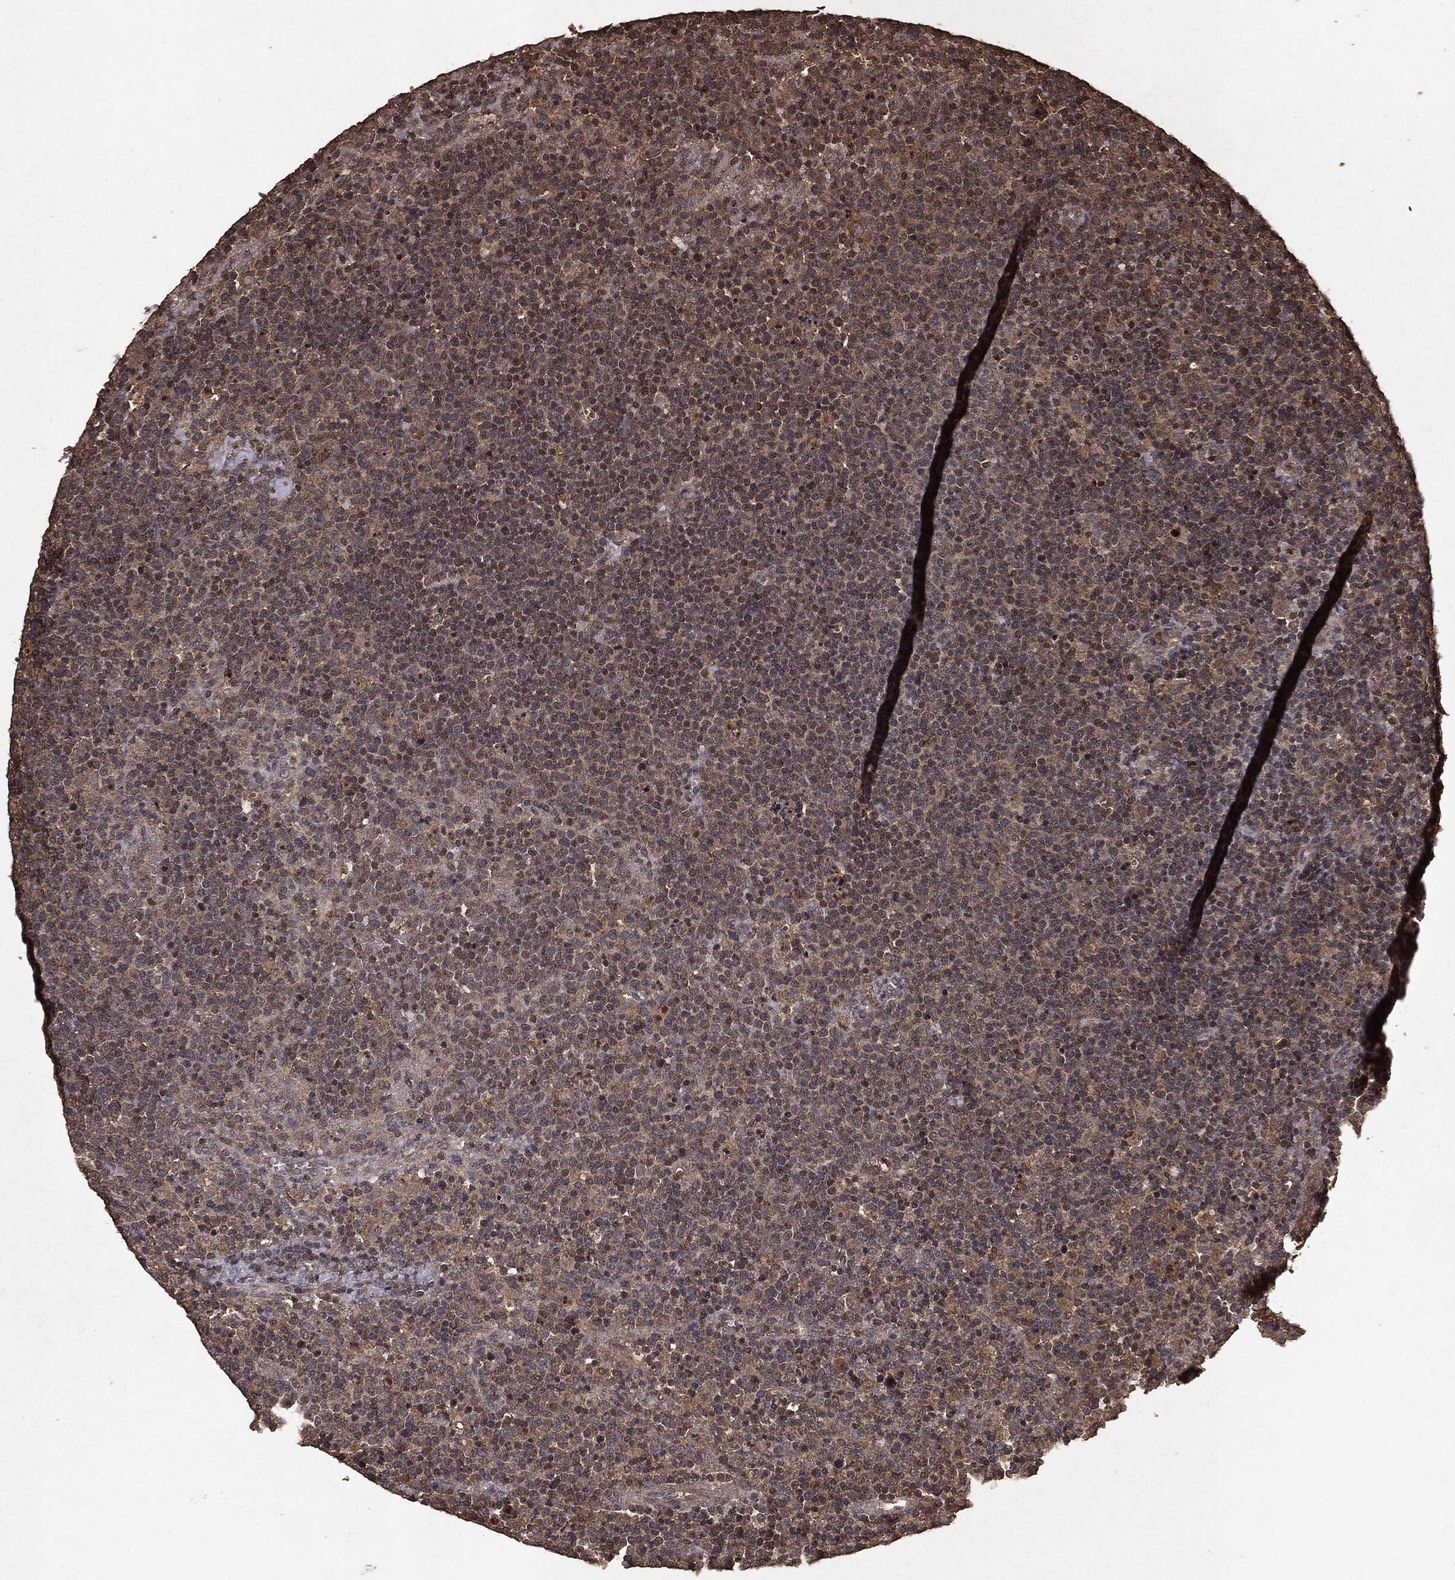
{"staining": {"intensity": "weak", "quantity": ">75%", "location": "cytoplasmic/membranous"}, "tissue": "lymphoma", "cell_type": "Tumor cells", "image_type": "cancer", "snomed": [{"axis": "morphology", "description": "Malignant lymphoma, non-Hodgkin's type, High grade"}, {"axis": "topography", "description": "Lymph node"}], "caption": "Immunohistochemistry micrograph of human lymphoma stained for a protein (brown), which demonstrates low levels of weak cytoplasmic/membranous expression in about >75% of tumor cells.", "gene": "NME1", "patient": {"sex": "male", "age": 61}}